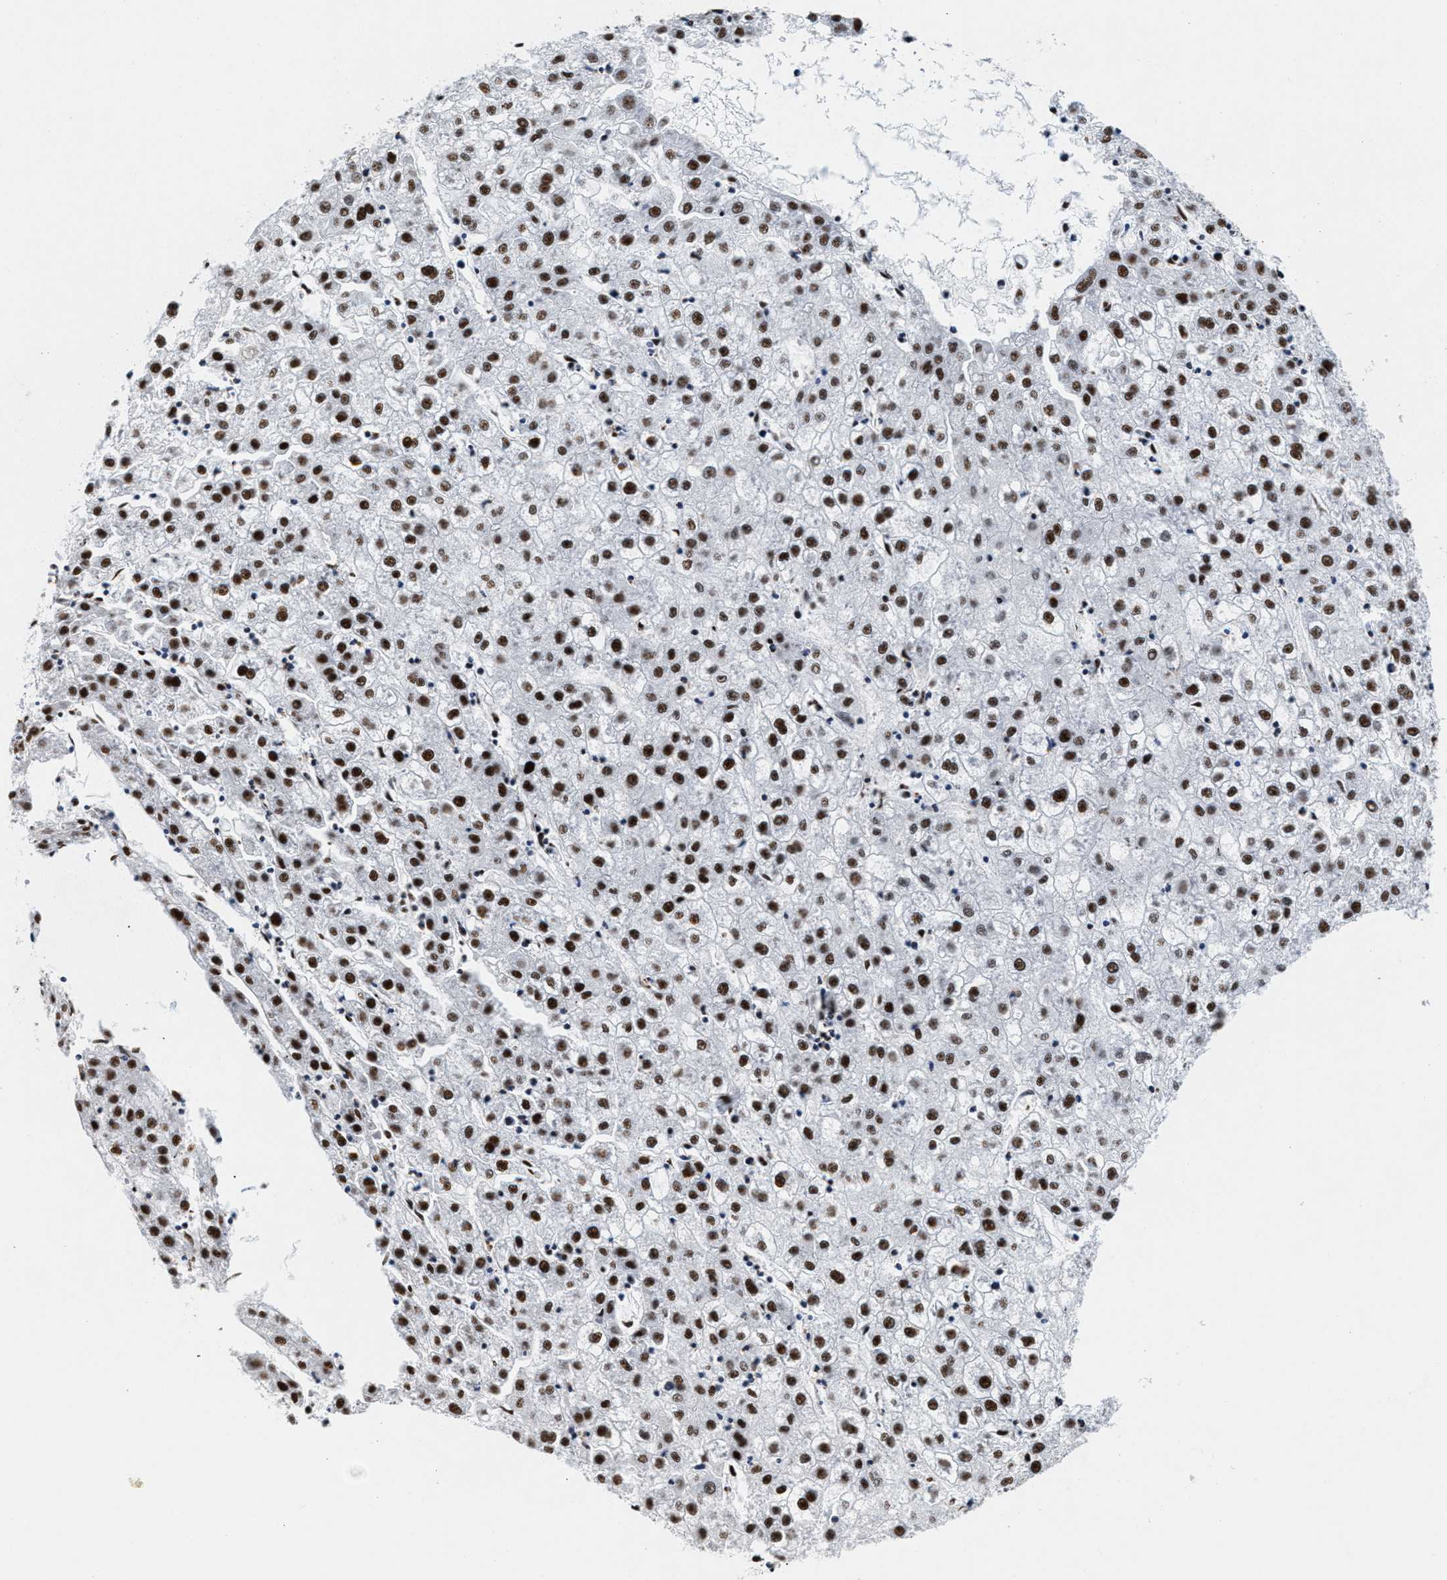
{"staining": {"intensity": "strong", "quantity": ">75%", "location": "nuclear"}, "tissue": "liver cancer", "cell_type": "Tumor cells", "image_type": "cancer", "snomed": [{"axis": "morphology", "description": "Carcinoma, Hepatocellular, NOS"}, {"axis": "topography", "description": "Liver"}], "caption": "Human hepatocellular carcinoma (liver) stained with a brown dye reveals strong nuclear positive expression in about >75% of tumor cells.", "gene": "RAD50", "patient": {"sex": "male", "age": 72}}